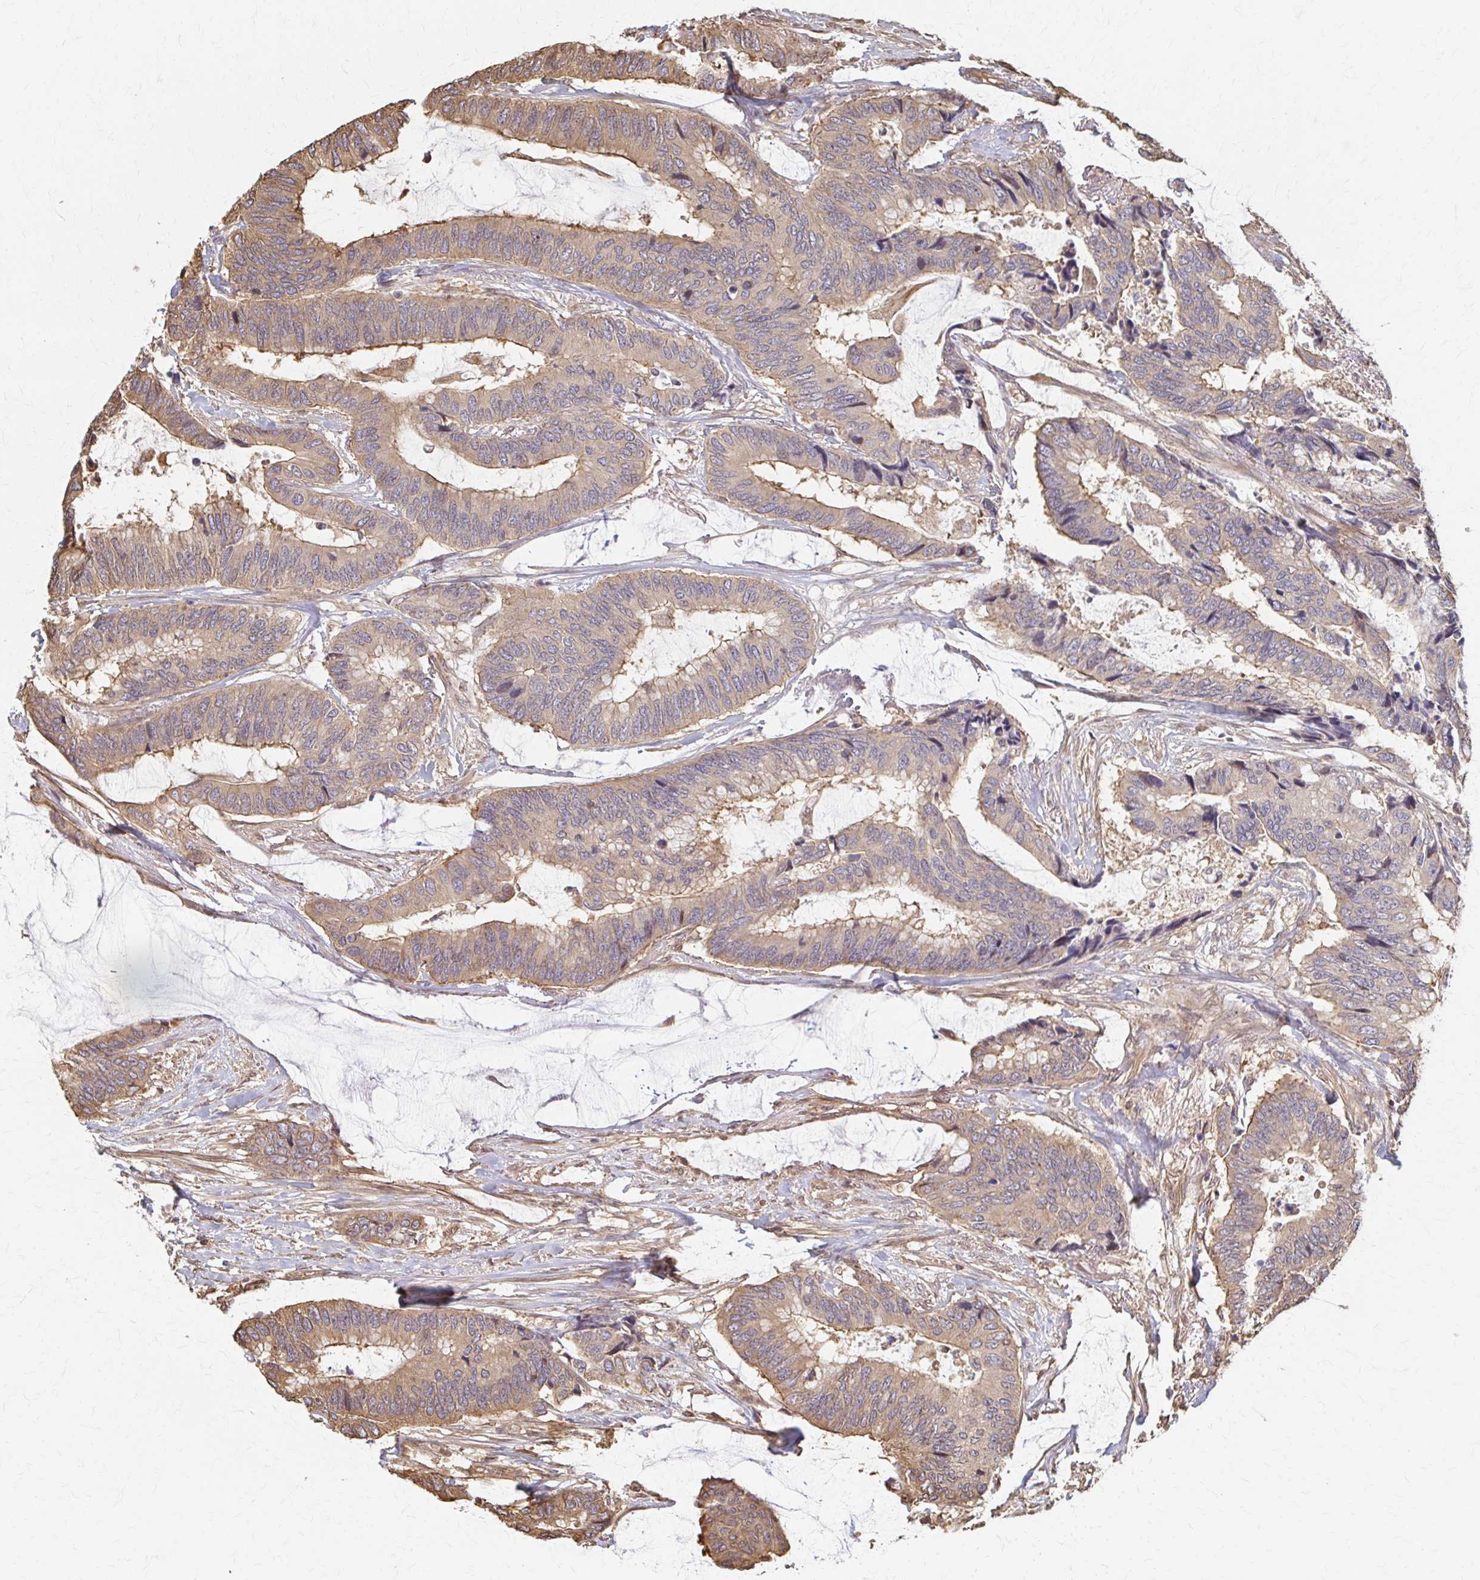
{"staining": {"intensity": "moderate", "quantity": ">75%", "location": "cytoplasmic/membranous"}, "tissue": "colorectal cancer", "cell_type": "Tumor cells", "image_type": "cancer", "snomed": [{"axis": "morphology", "description": "Adenocarcinoma, NOS"}, {"axis": "topography", "description": "Rectum"}], "caption": "Immunohistochemistry photomicrograph of neoplastic tissue: human colorectal cancer (adenocarcinoma) stained using immunohistochemistry (IHC) demonstrates medium levels of moderate protein expression localized specifically in the cytoplasmic/membranous of tumor cells, appearing as a cytoplasmic/membranous brown color.", "gene": "ARHGAP35", "patient": {"sex": "female", "age": 59}}